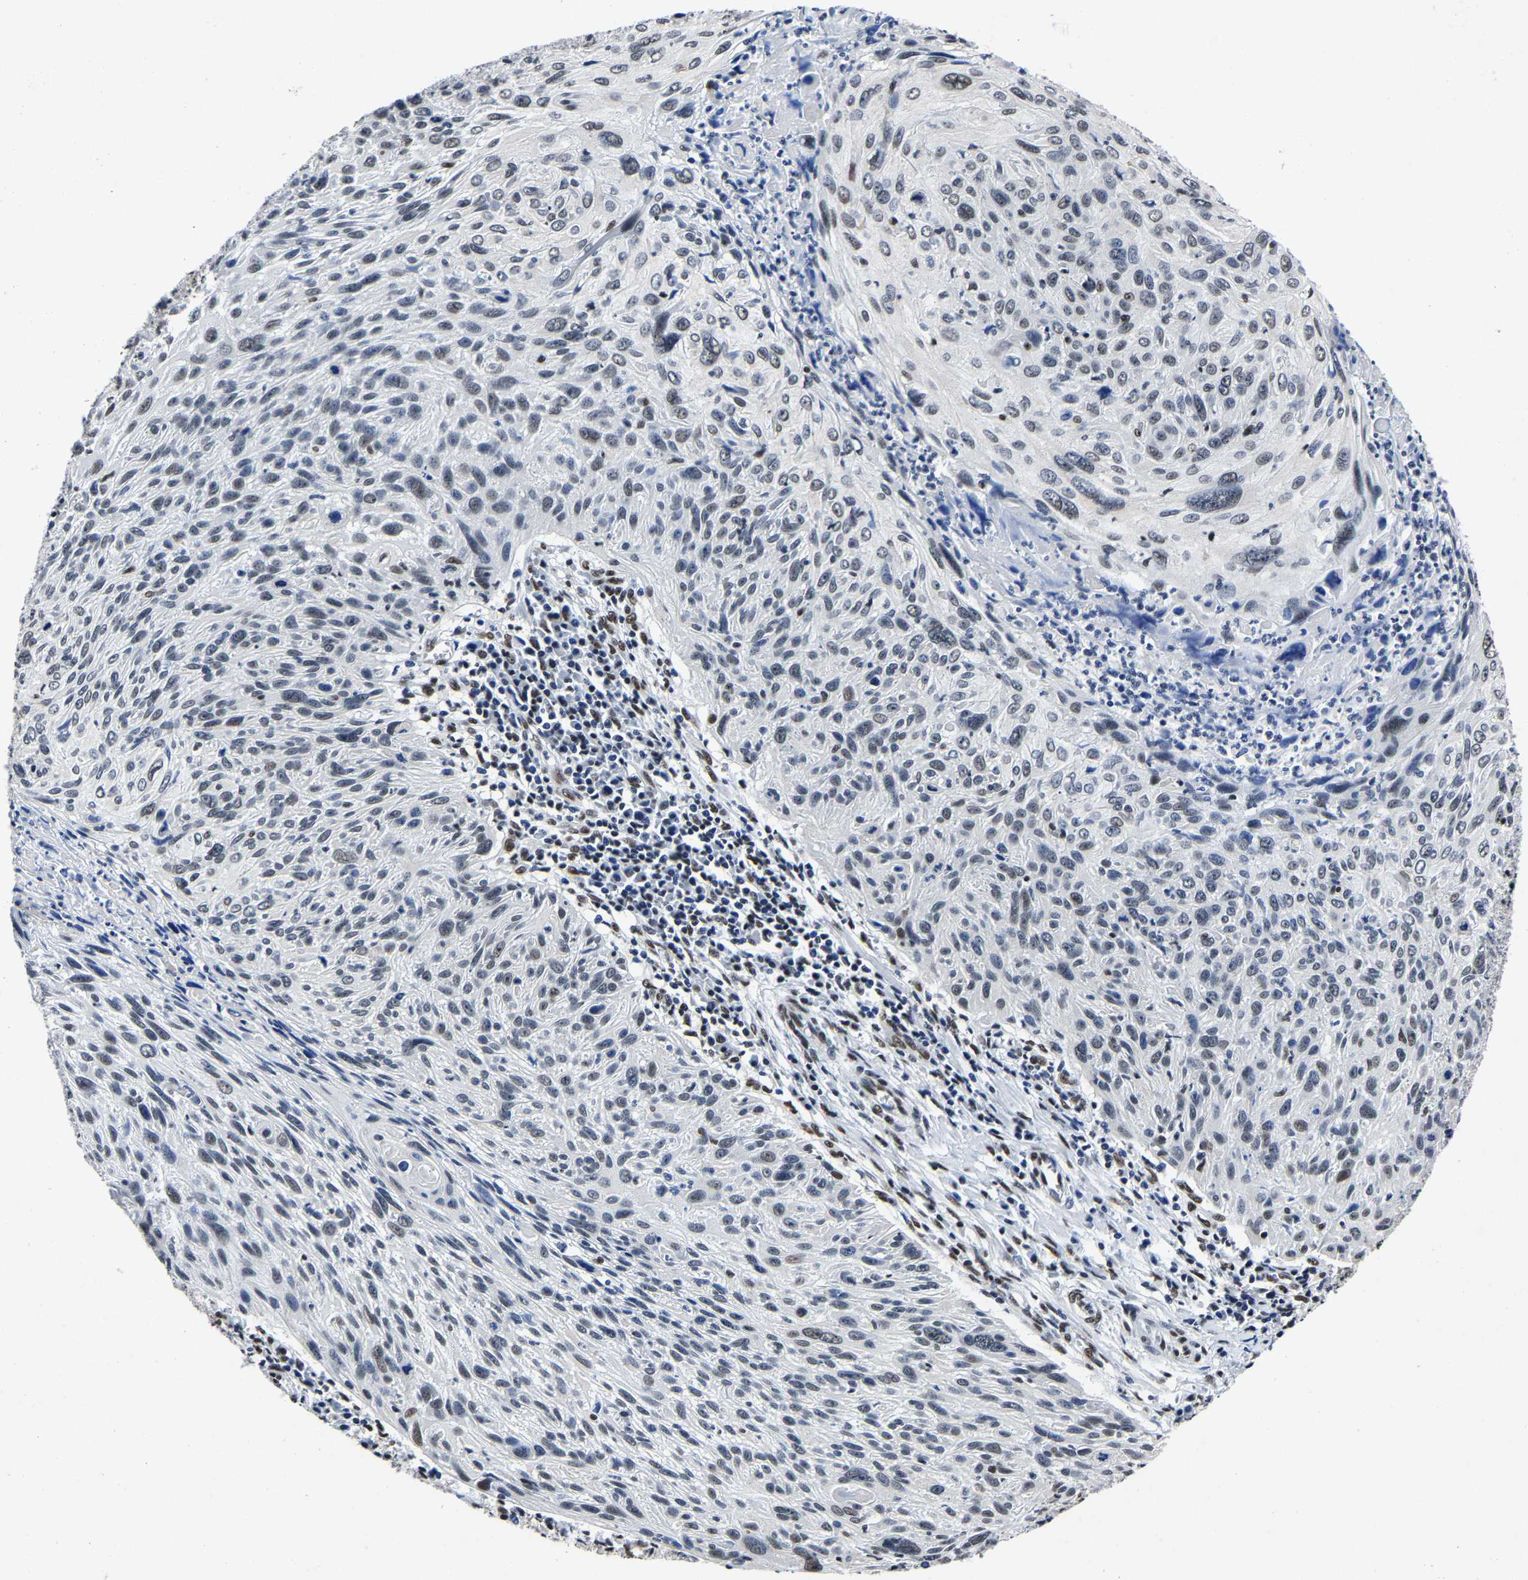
{"staining": {"intensity": "weak", "quantity": "<25%", "location": "nuclear"}, "tissue": "cervical cancer", "cell_type": "Tumor cells", "image_type": "cancer", "snomed": [{"axis": "morphology", "description": "Squamous cell carcinoma, NOS"}, {"axis": "topography", "description": "Cervix"}], "caption": "Human cervical squamous cell carcinoma stained for a protein using immunohistochemistry exhibits no staining in tumor cells.", "gene": "RBM45", "patient": {"sex": "female", "age": 51}}